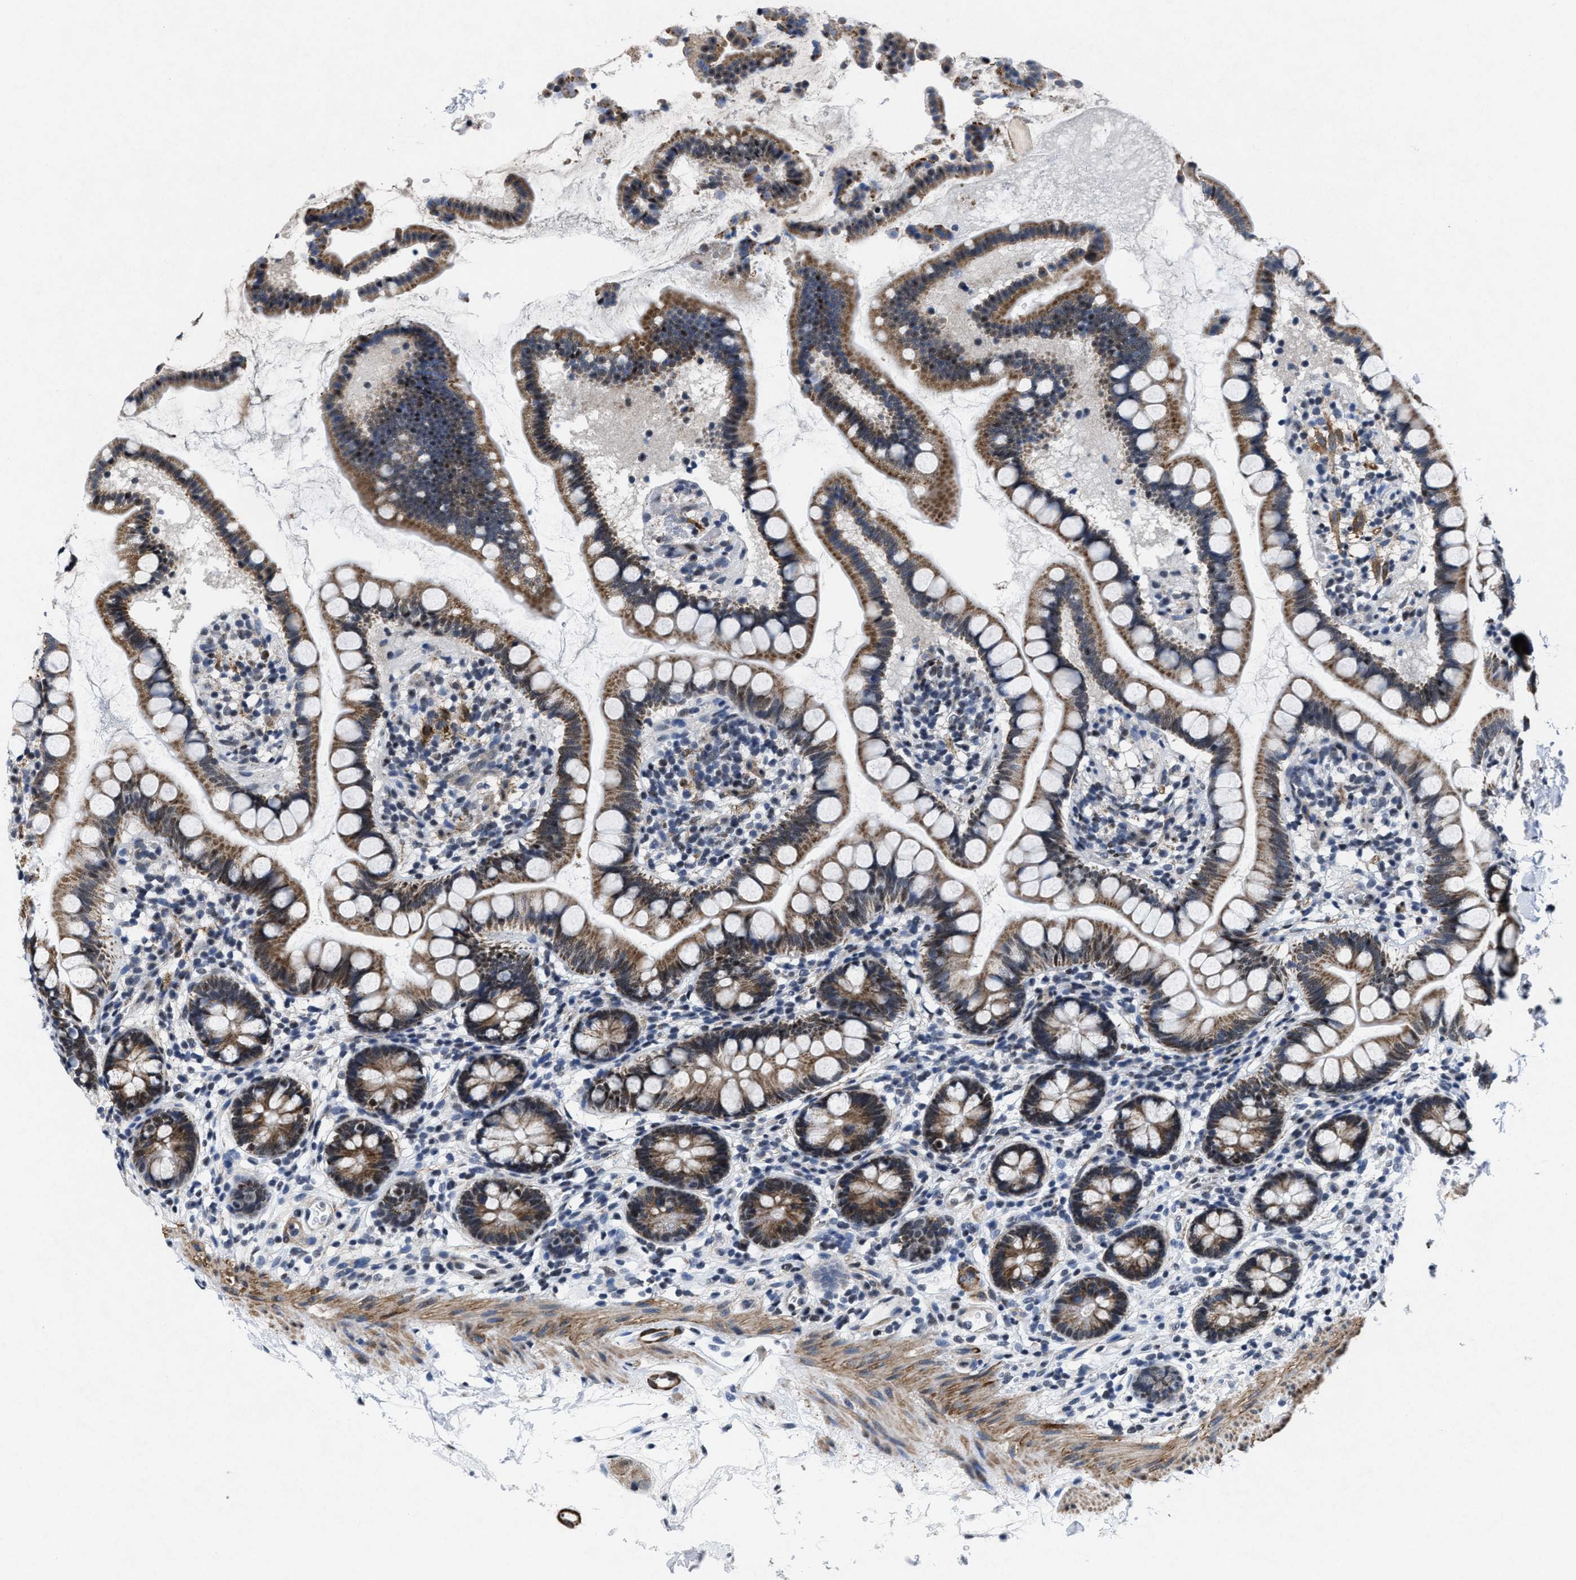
{"staining": {"intensity": "moderate", "quantity": ">75%", "location": "cytoplasmic/membranous"}, "tissue": "small intestine", "cell_type": "Glandular cells", "image_type": "normal", "snomed": [{"axis": "morphology", "description": "Normal tissue, NOS"}, {"axis": "topography", "description": "Small intestine"}], "caption": "Human small intestine stained with a brown dye reveals moderate cytoplasmic/membranous positive staining in about >75% of glandular cells.", "gene": "ID3", "patient": {"sex": "female", "age": 84}}